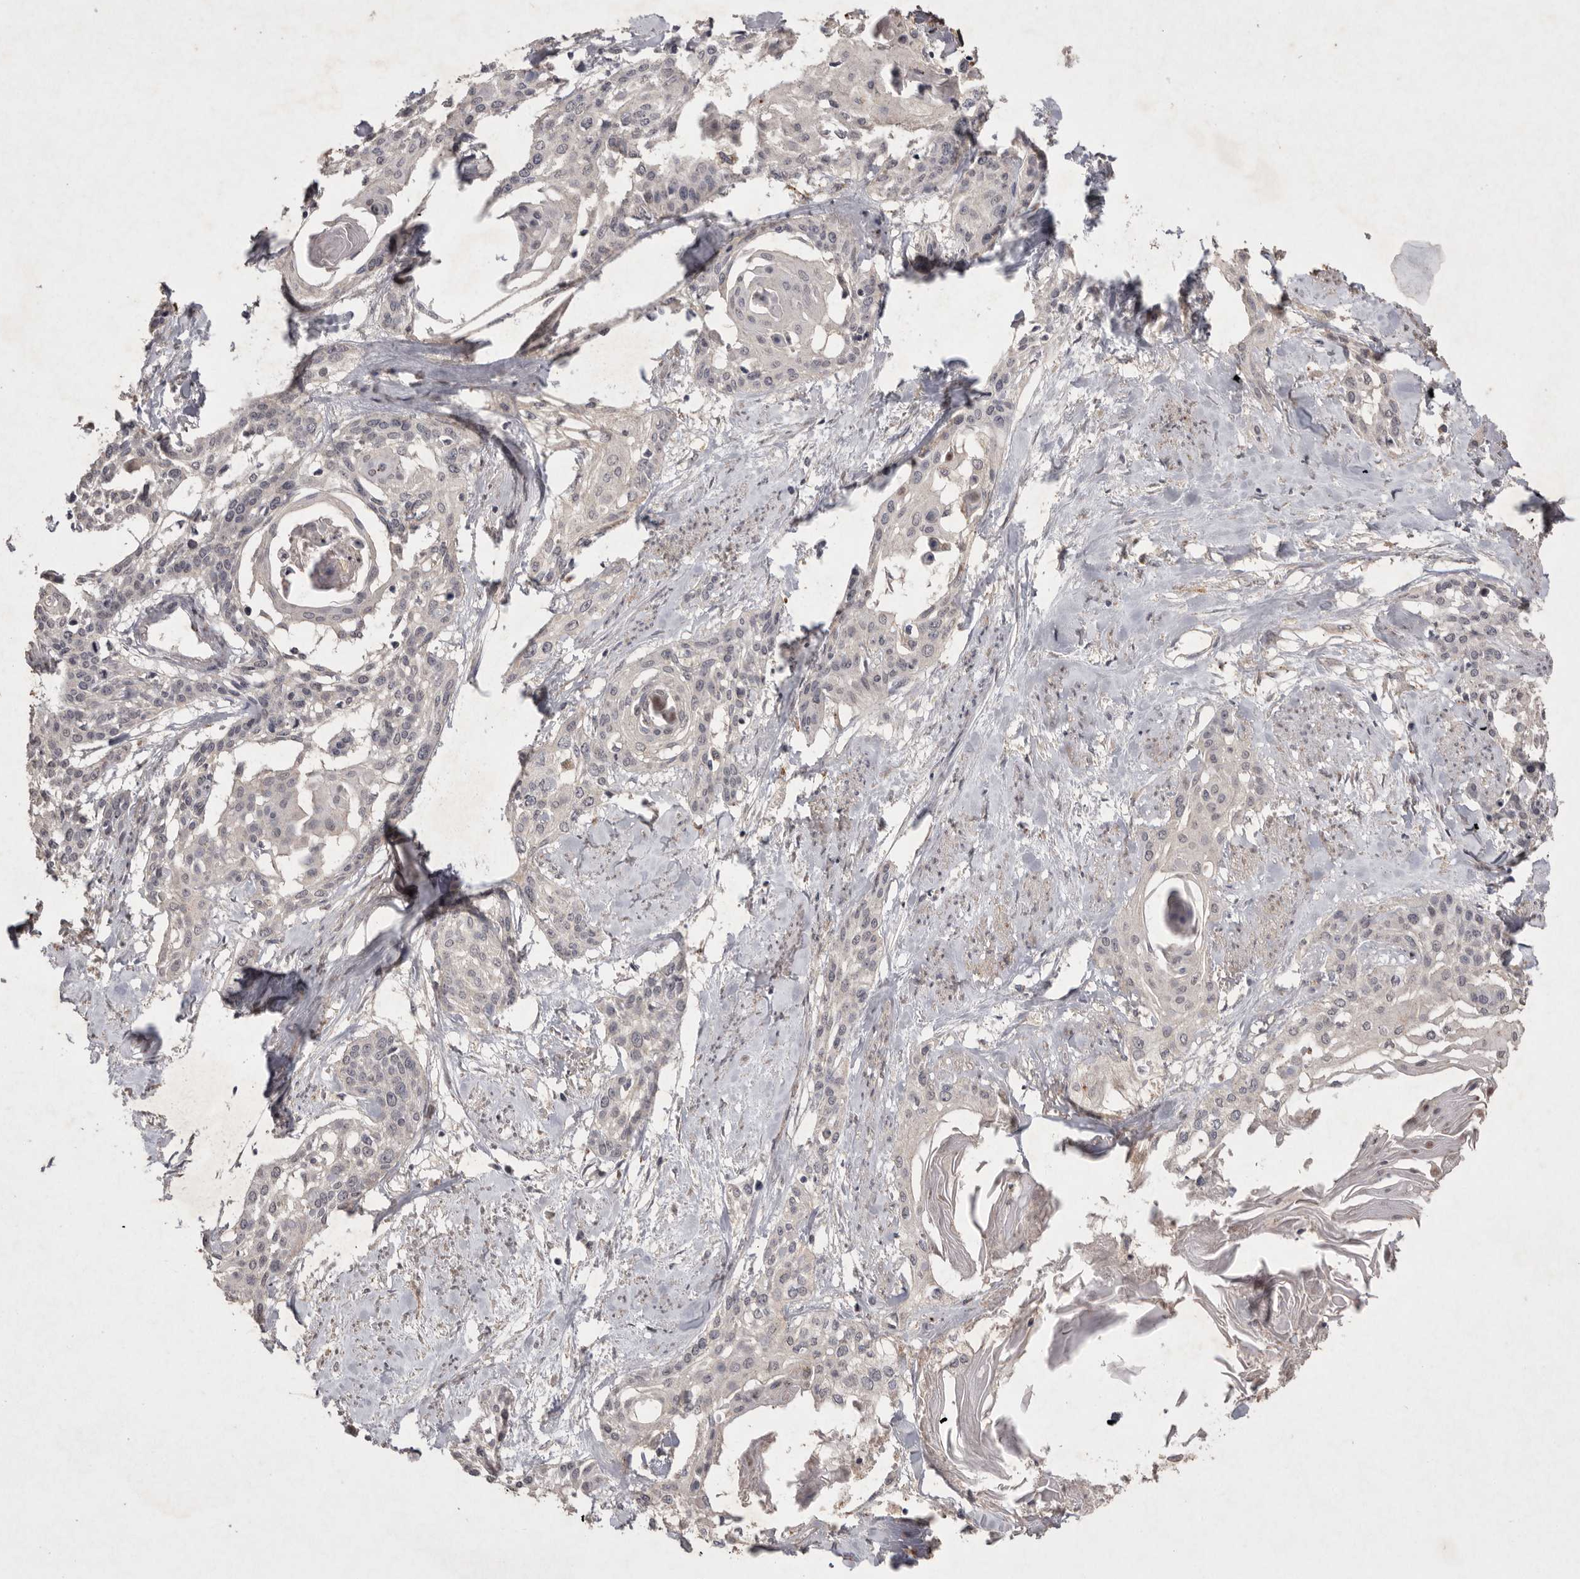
{"staining": {"intensity": "negative", "quantity": "none", "location": "none"}, "tissue": "cervical cancer", "cell_type": "Tumor cells", "image_type": "cancer", "snomed": [{"axis": "morphology", "description": "Squamous cell carcinoma, NOS"}, {"axis": "topography", "description": "Cervix"}], "caption": "Tumor cells show no significant positivity in squamous cell carcinoma (cervical). (DAB immunohistochemistry visualized using brightfield microscopy, high magnification).", "gene": "APLNR", "patient": {"sex": "female", "age": 57}}